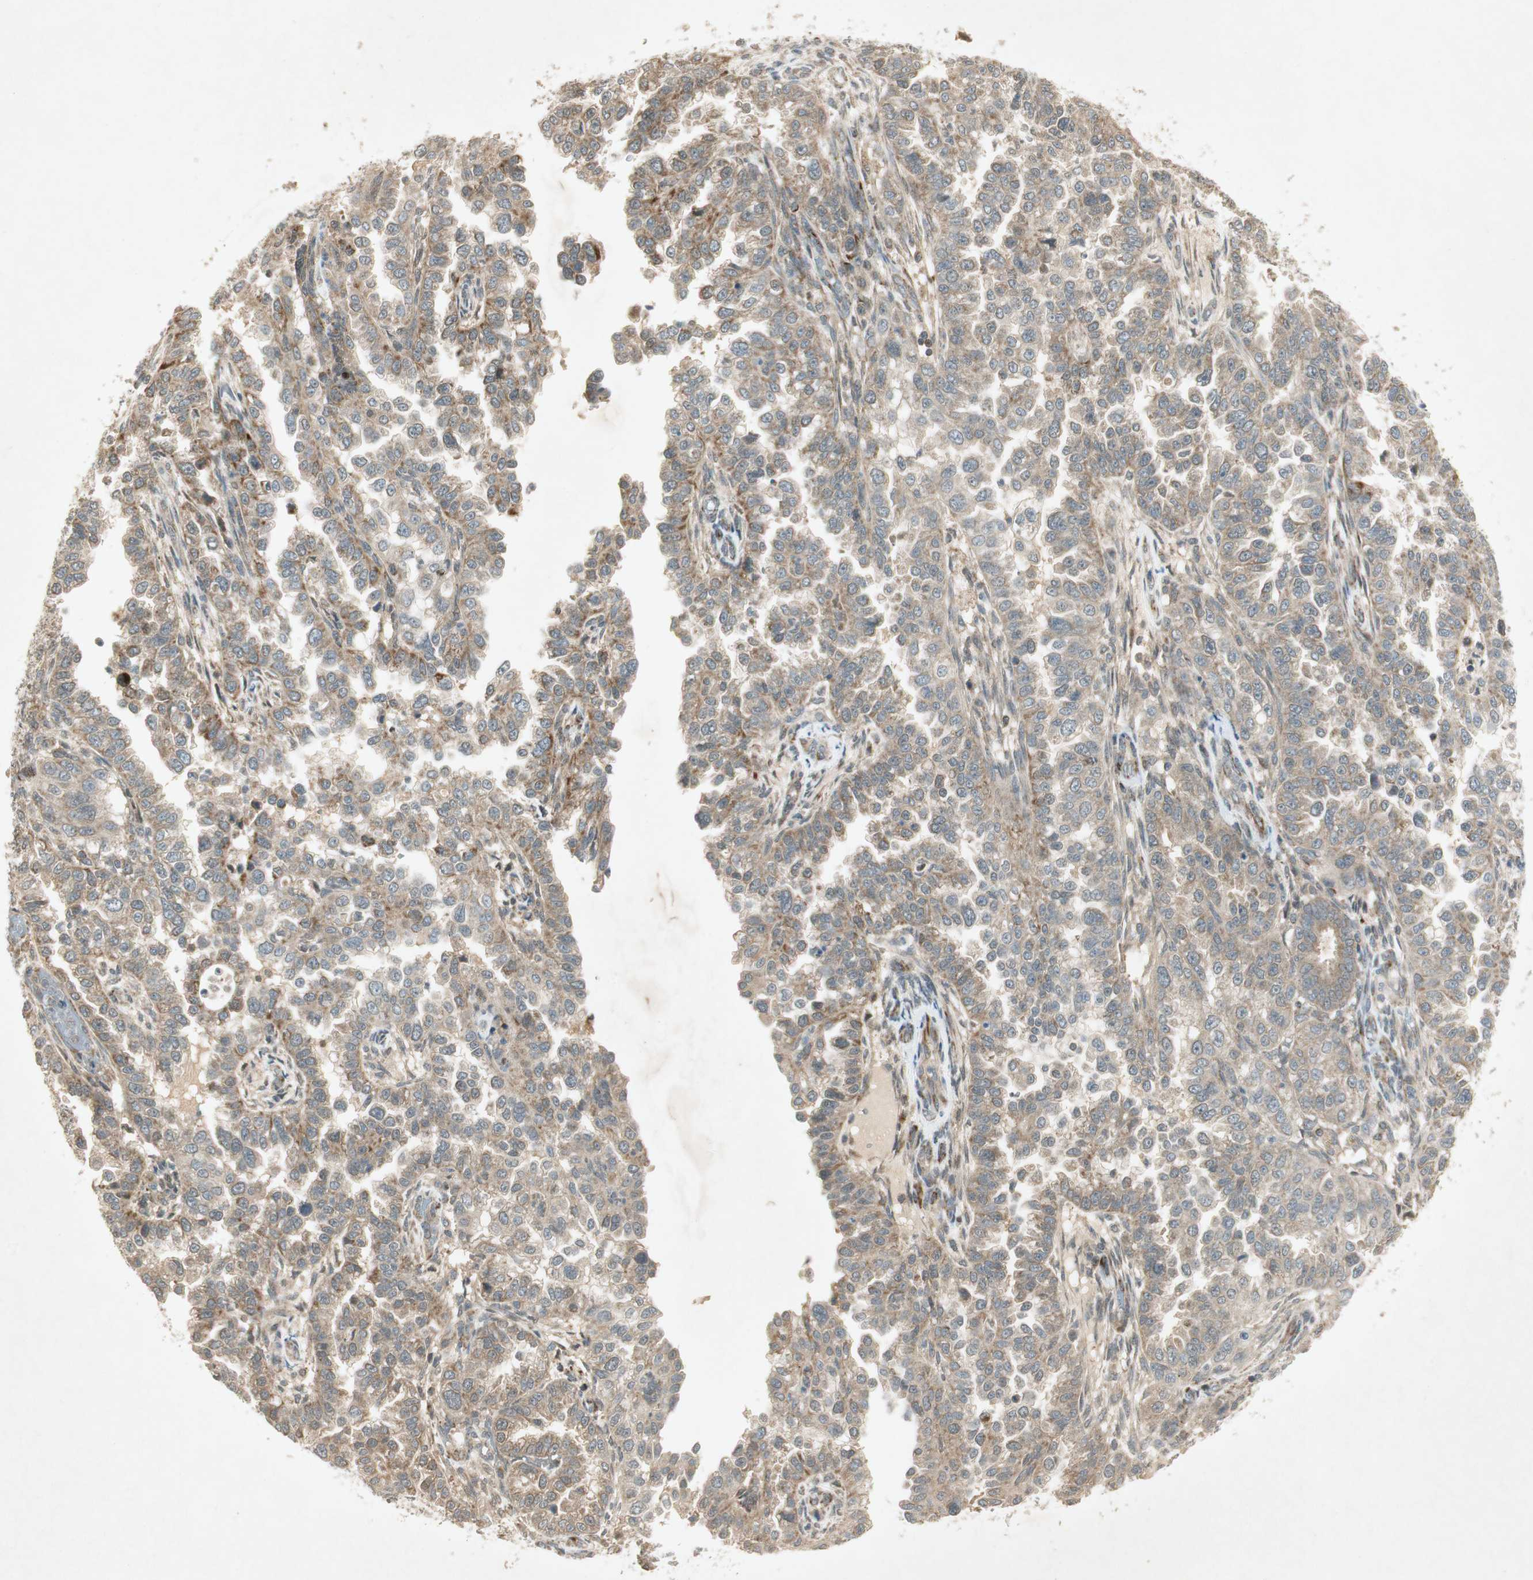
{"staining": {"intensity": "moderate", "quantity": ">75%", "location": "cytoplasmic/membranous"}, "tissue": "endometrial cancer", "cell_type": "Tumor cells", "image_type": "cancer", "snomed": [{"axis": "morphology", "description": "Adenocarcinoma, NOS"}, {"axis": "topography", "description": "Endometrium"}], "caption": "A histopathology image showing moderate cytoplasmic/membranous positivity in about >75% of tumor cells in adenocarcinoma (endometrial), as visualized by brown immunohistochemical staining.", "gene": "USP2", "patient": {"sex": "female", "age": 85}}